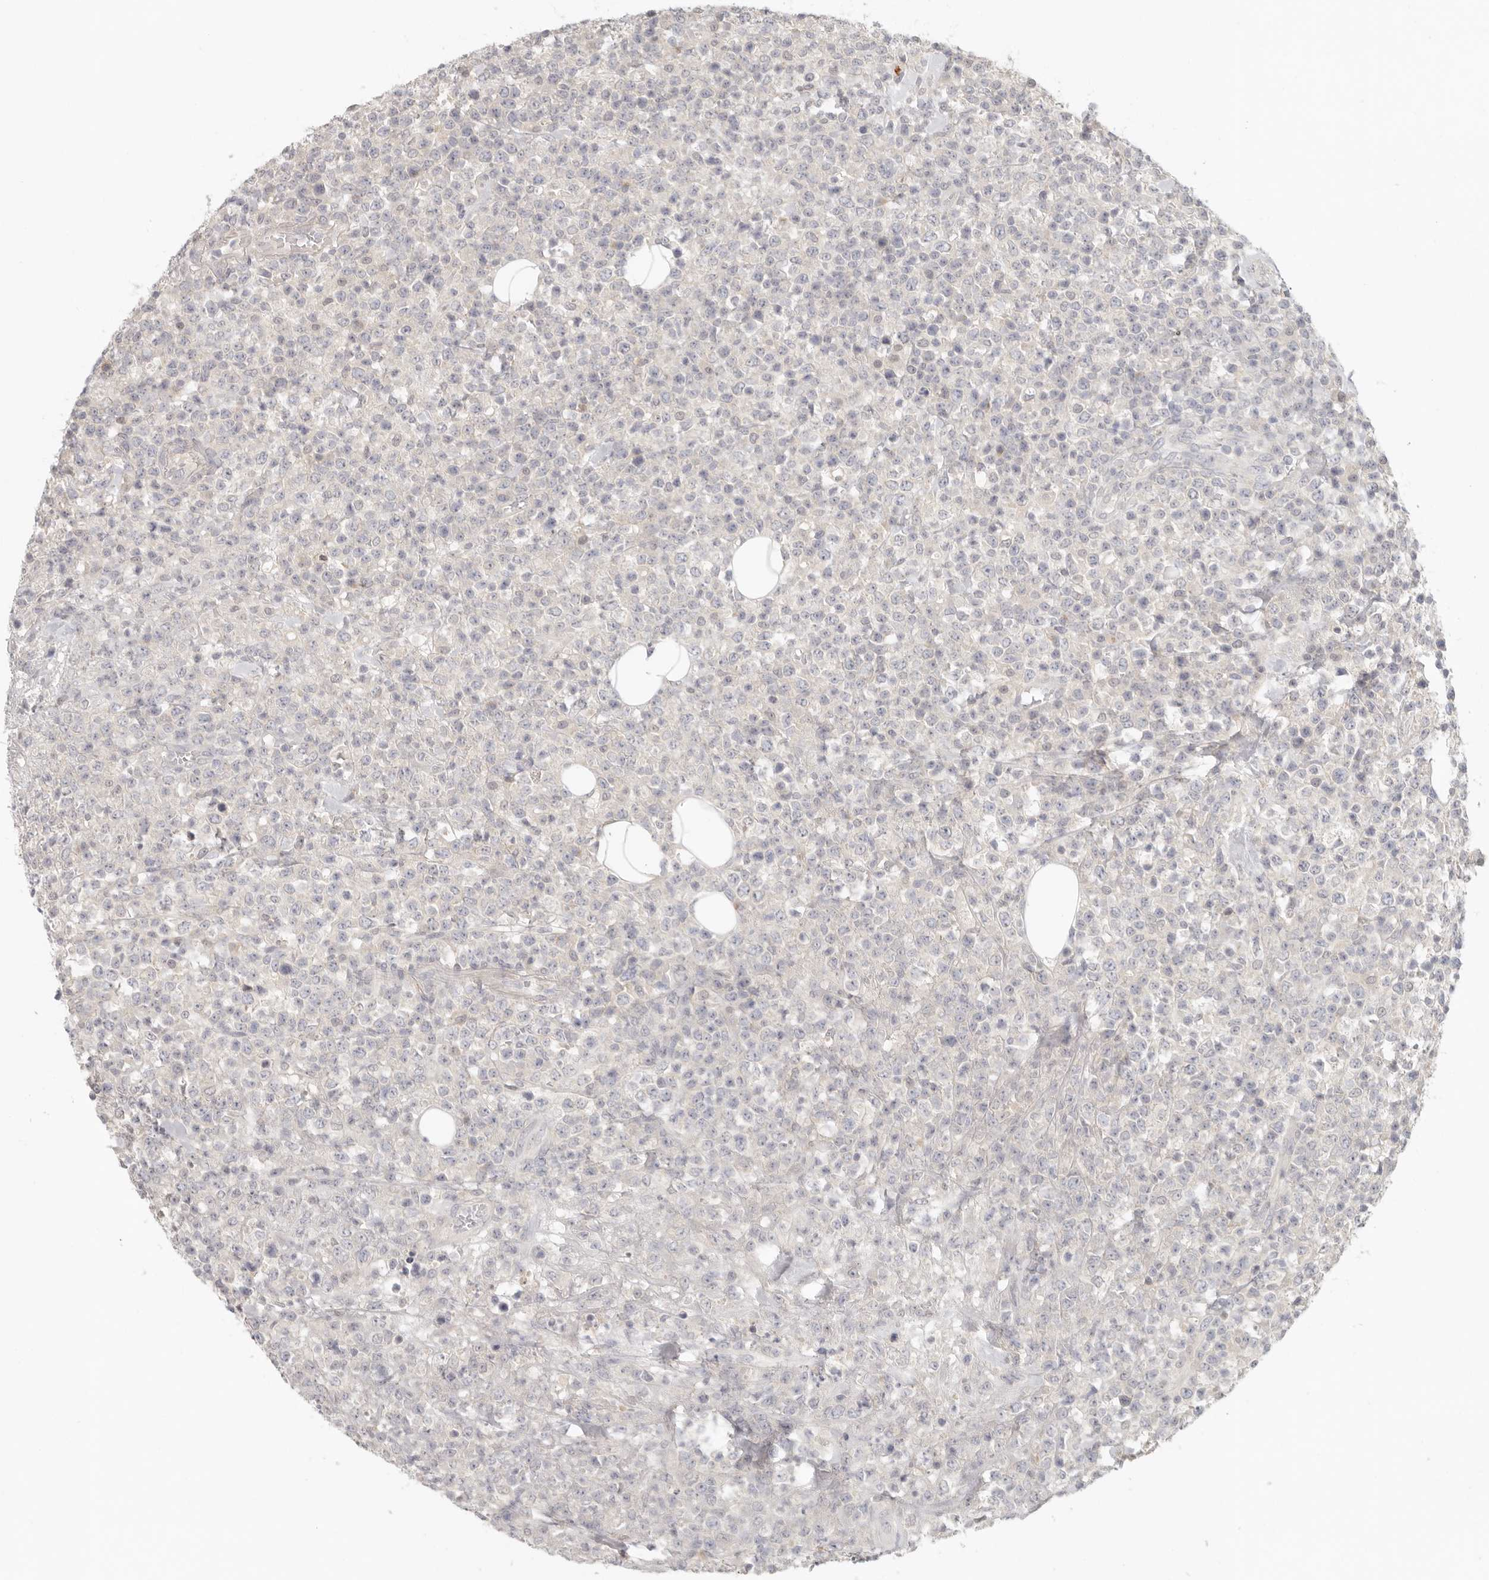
{"staining": {"intensity": "negative", "quantity": "none", "location": "none"}, "tissue": "lymphoma", "cell_type": "Tumor cells", "image_type": "cancer", "snomed": [{"axis": "morphology", "description": "Malignant lymphoma, non-Hodgkin's type, High grade"}, {"axis": "topography", "description": "Colon"}], "caption": "This is an immunohistochemistry image of lymphoma. There is no positivity in tumor cells.", "gene": "AHDC1", "patient": {"sex": "female", "age": 53}}